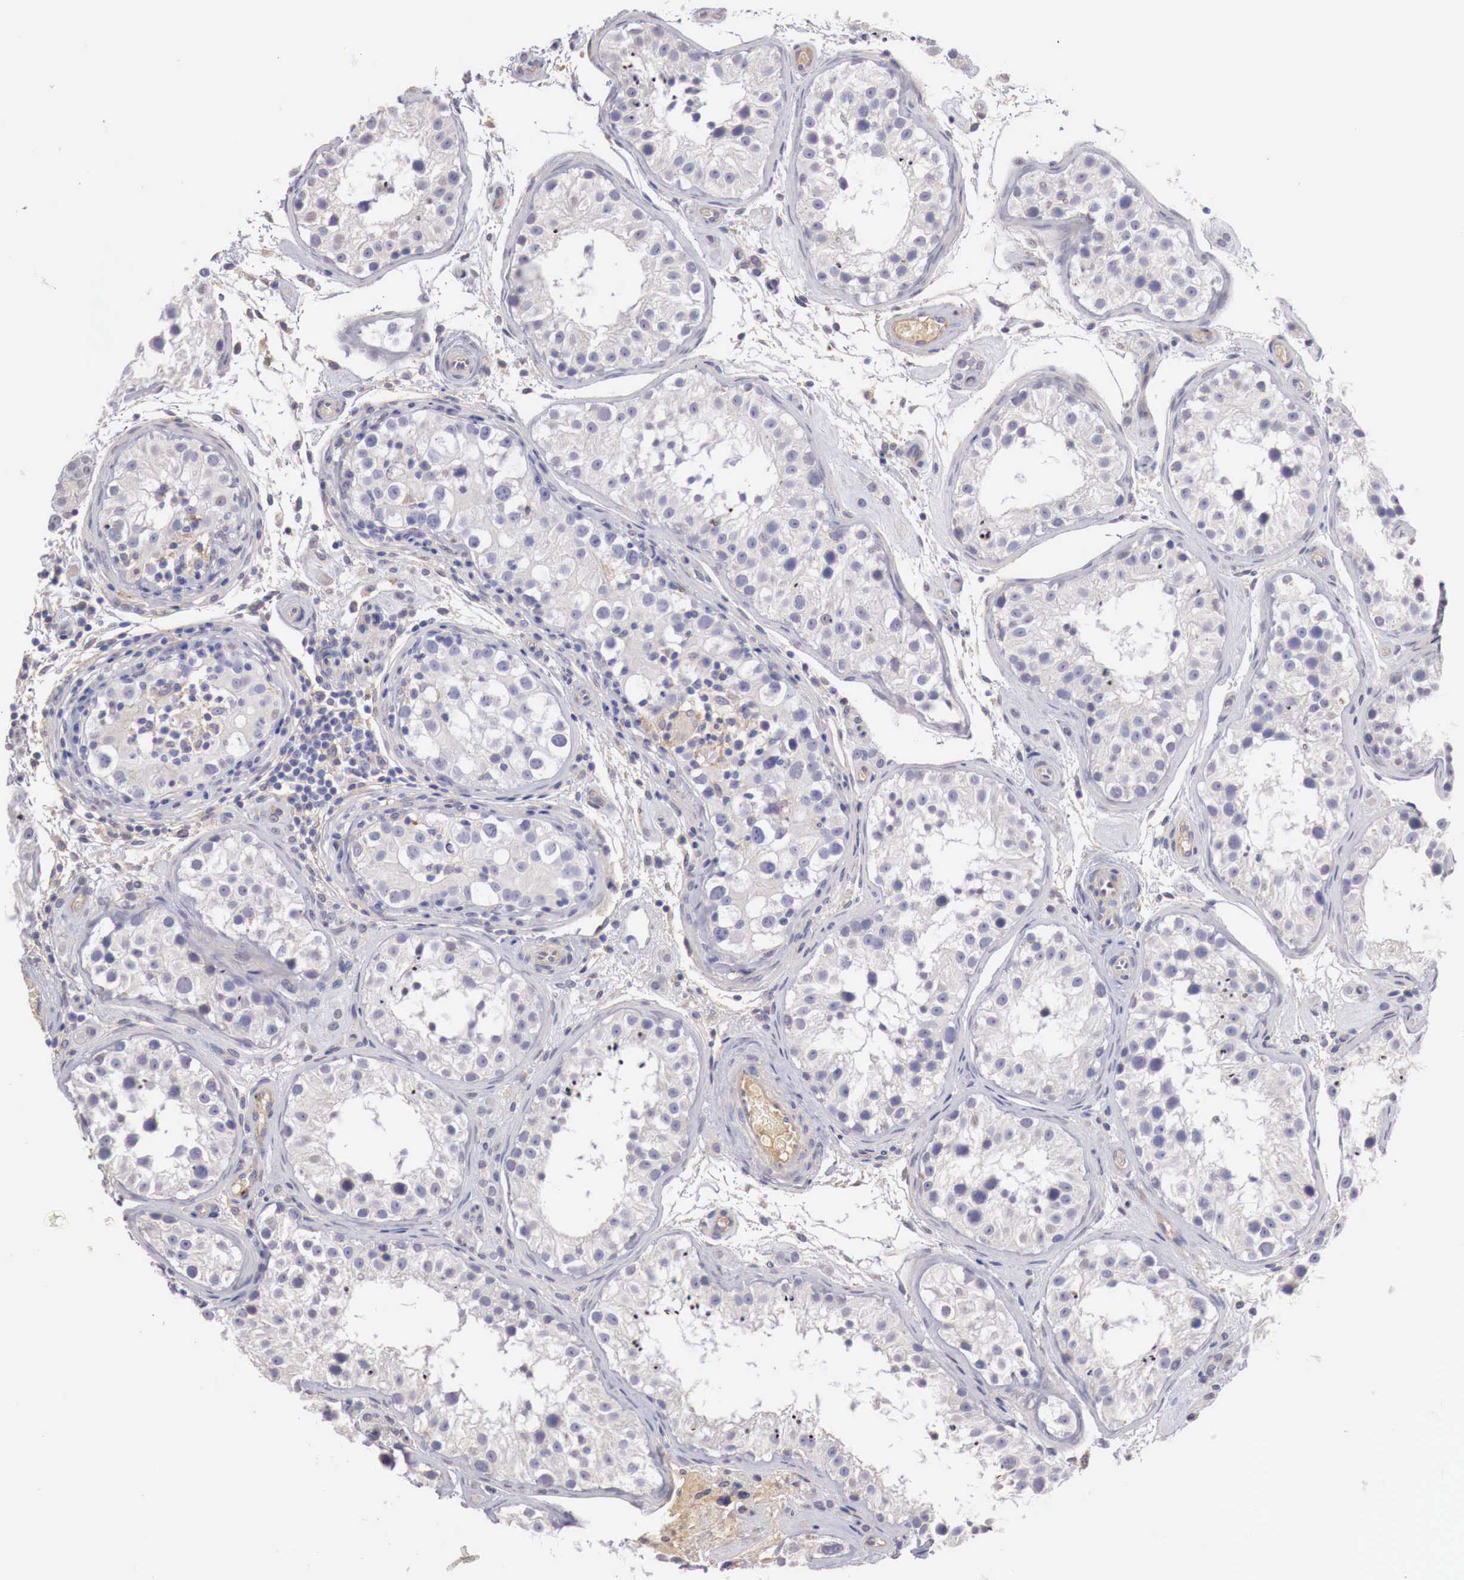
{"staining": {"intensity": "negative", "quantity": "none", "location": "none"}, "tissue": "testis", "cell_type": "Cells in seminiferous ducts", "image_type": "normal", "snomed": [{"axis": "morphology", "description": "Normal tissue, NOS"}, {"axis": "topography", "description": "Testis"}], "caption": "Cells in seminiferous ducts are negative for protein expression in normal human testis.", "gene": "KLHDC7B", "patient": {"sex": "male", "age": 24}}